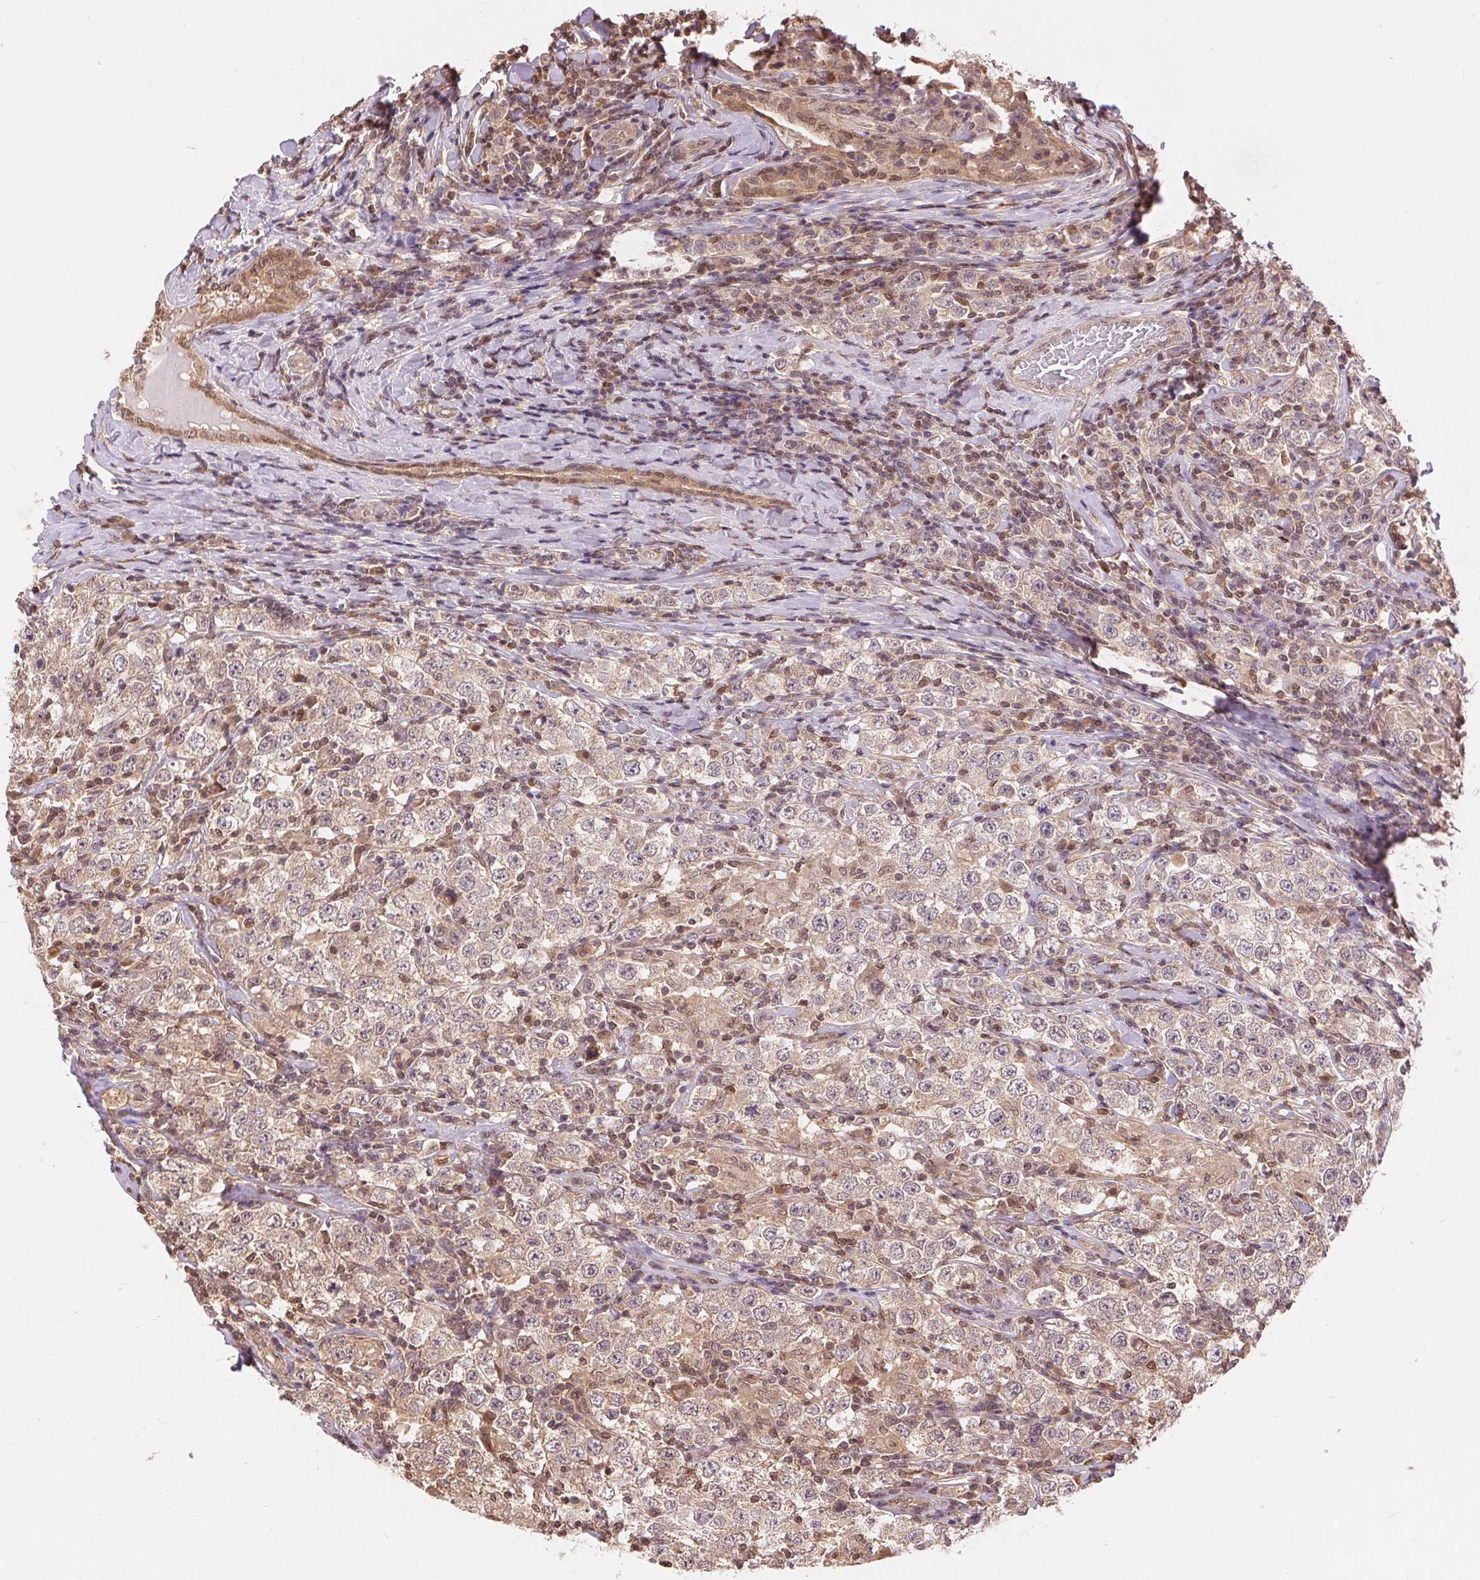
{"staining": {"intensity": "weak", "quantity": ">75%", "location": "cytoplasmic/membranous"}, "tissue": "testis cancer", "cell_type": "Tumor cells", "image_type": "cancer", "snomed": [{"axis": "morphology", "description": "Seminoma, NOS"}, {"axis": "morphology", "description": "Carcinoma, Embryonal, NOS"}, {"axis": "topography", "description": "Testis"}], "caption": "Human testis cancer stained with a protein marker displays weak staining in tumor cells.", "gene": "TMEM273", "patient": {"sex": "male", "age": 41}}